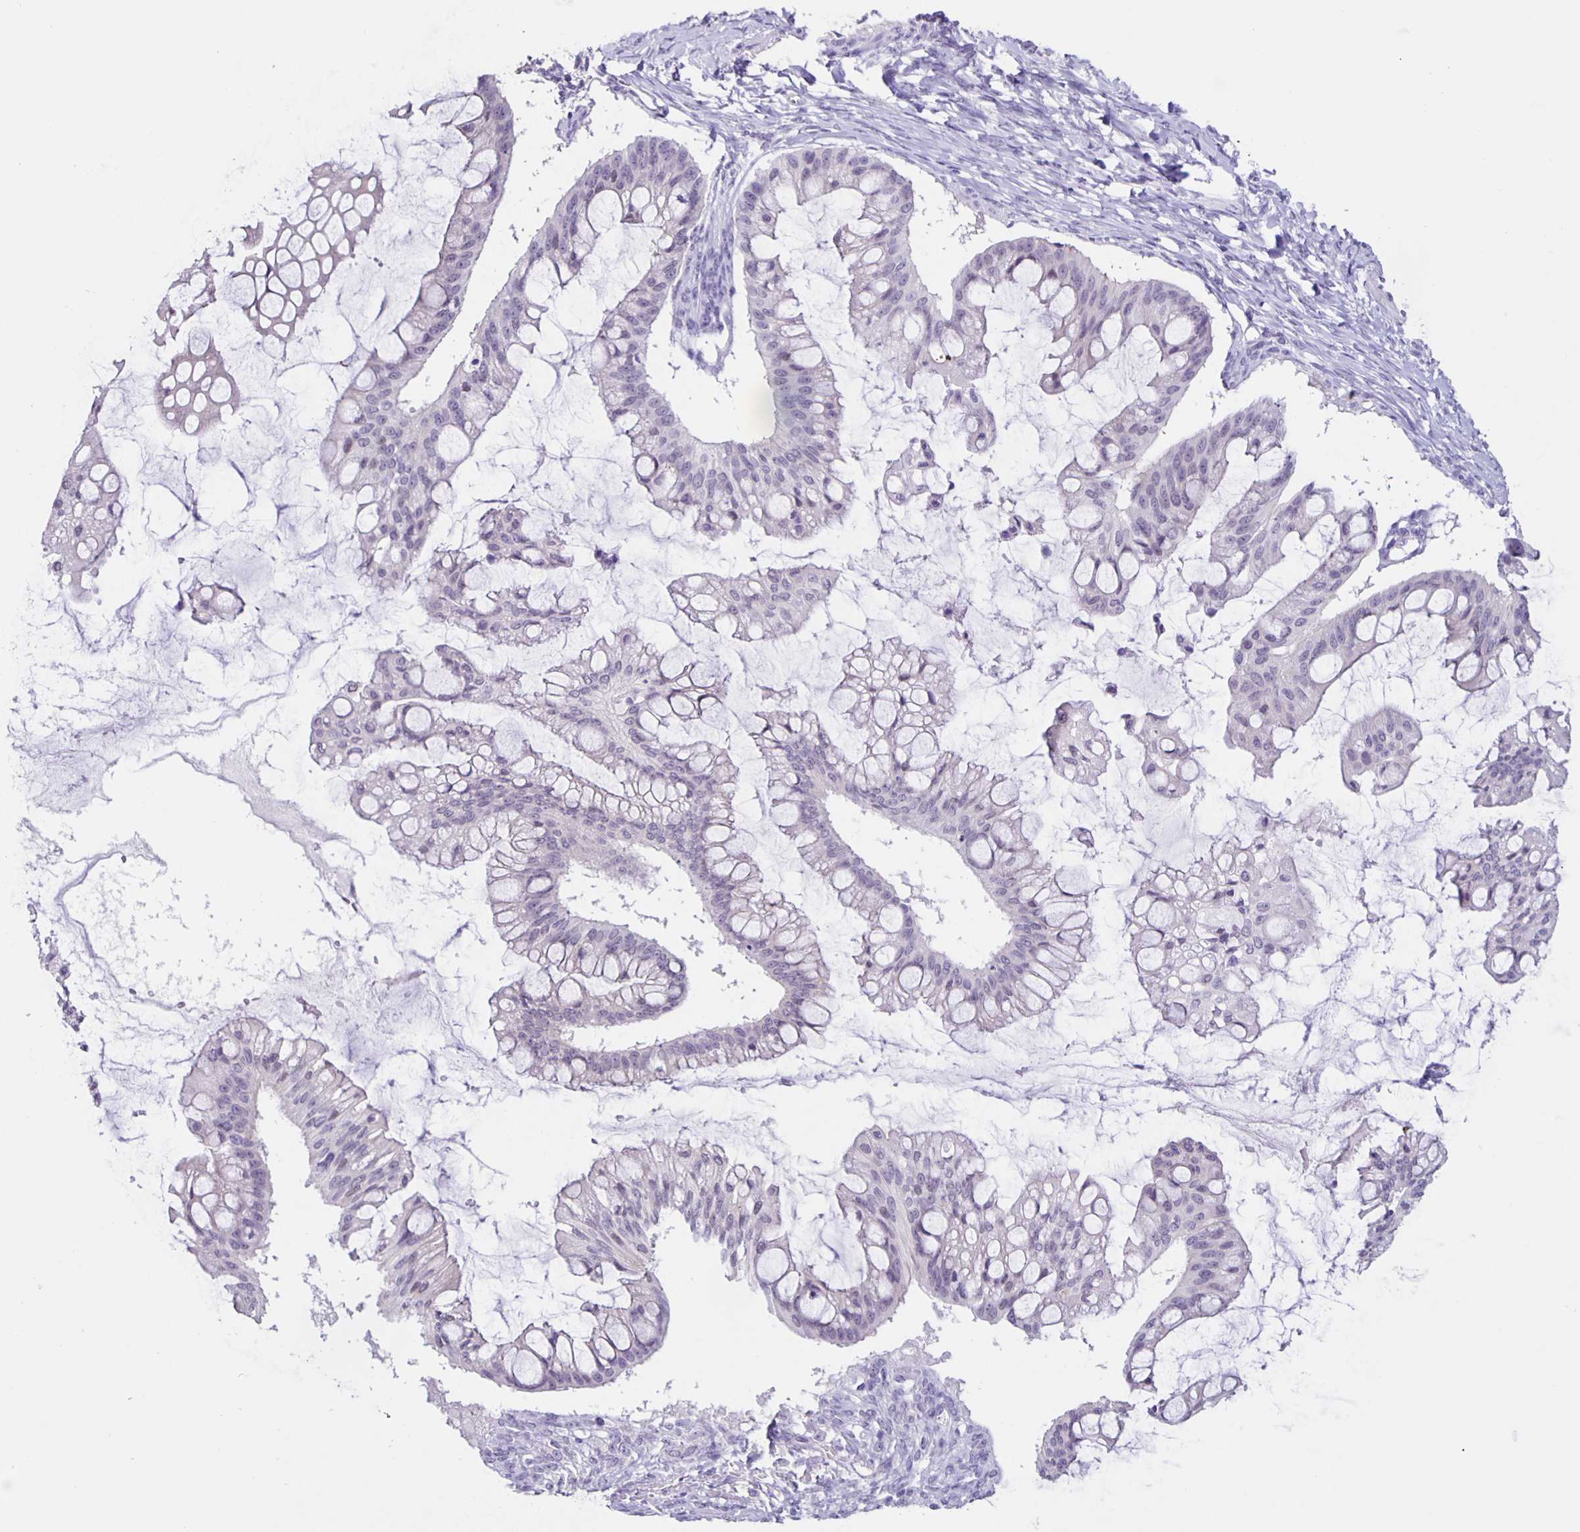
{"staining": {"intensity": "negative", "quantity": "none", "location": "none"}, "tissue": "ovarian cancer", "cell_type": "Tumor cells", "image_type": "cancer", "snomed": [{"axis": "morphology", "description": "Cystadenocarcinoma, mucinous, NOS"}, {"axis": "topography", "description": "Ovary"}], "caption": "The histopathology image exhibits no staining of tumor cells in ovarian cancer. Nuclei are stained in blue.", "gene": "SLC12A3", "patient": {"sex": "female", "age": 73}}